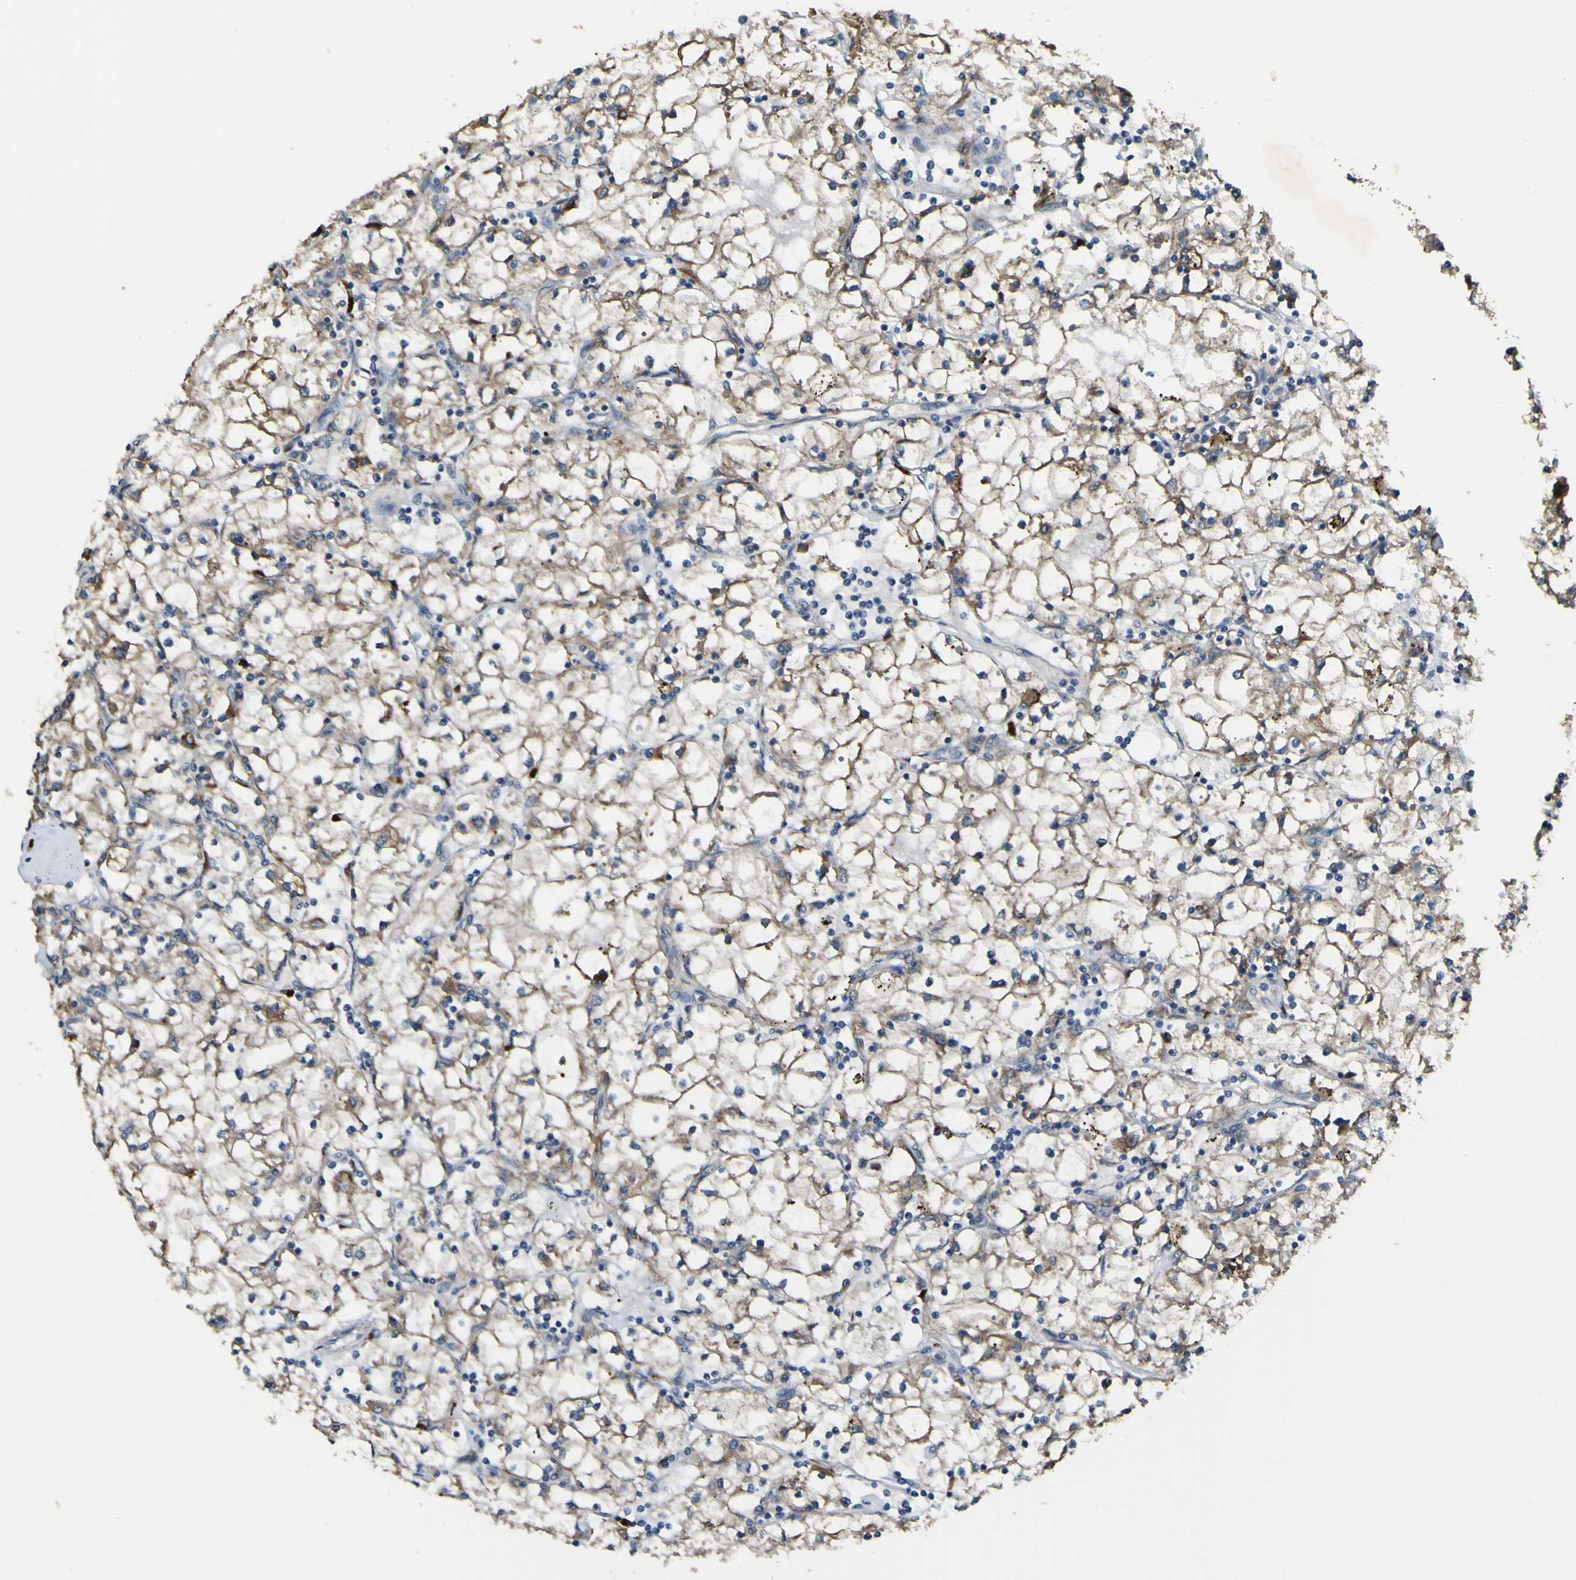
{"staining": {"intensity": "weak", "quantity": ">75%", "location": "cytoplasmic/membranous"}, "tissue": "renal cancer", "cell_type": "Tumor cells", "image_type": "cancer", "snomed": [{"axis": "morphology", "description": "Adenocarcinoma, NOS"}, {"axis": "topography", "description": "Kidney"}], "caption": "Protein positivity by immunohistochemistry (IHC) exhibits weak cytoplasmic/membranous expression in about >75% of tumor cells in adenocarcinoma (renal).", "gene": "LBHD1", "patient": {"sex": "male", "age": 56}}